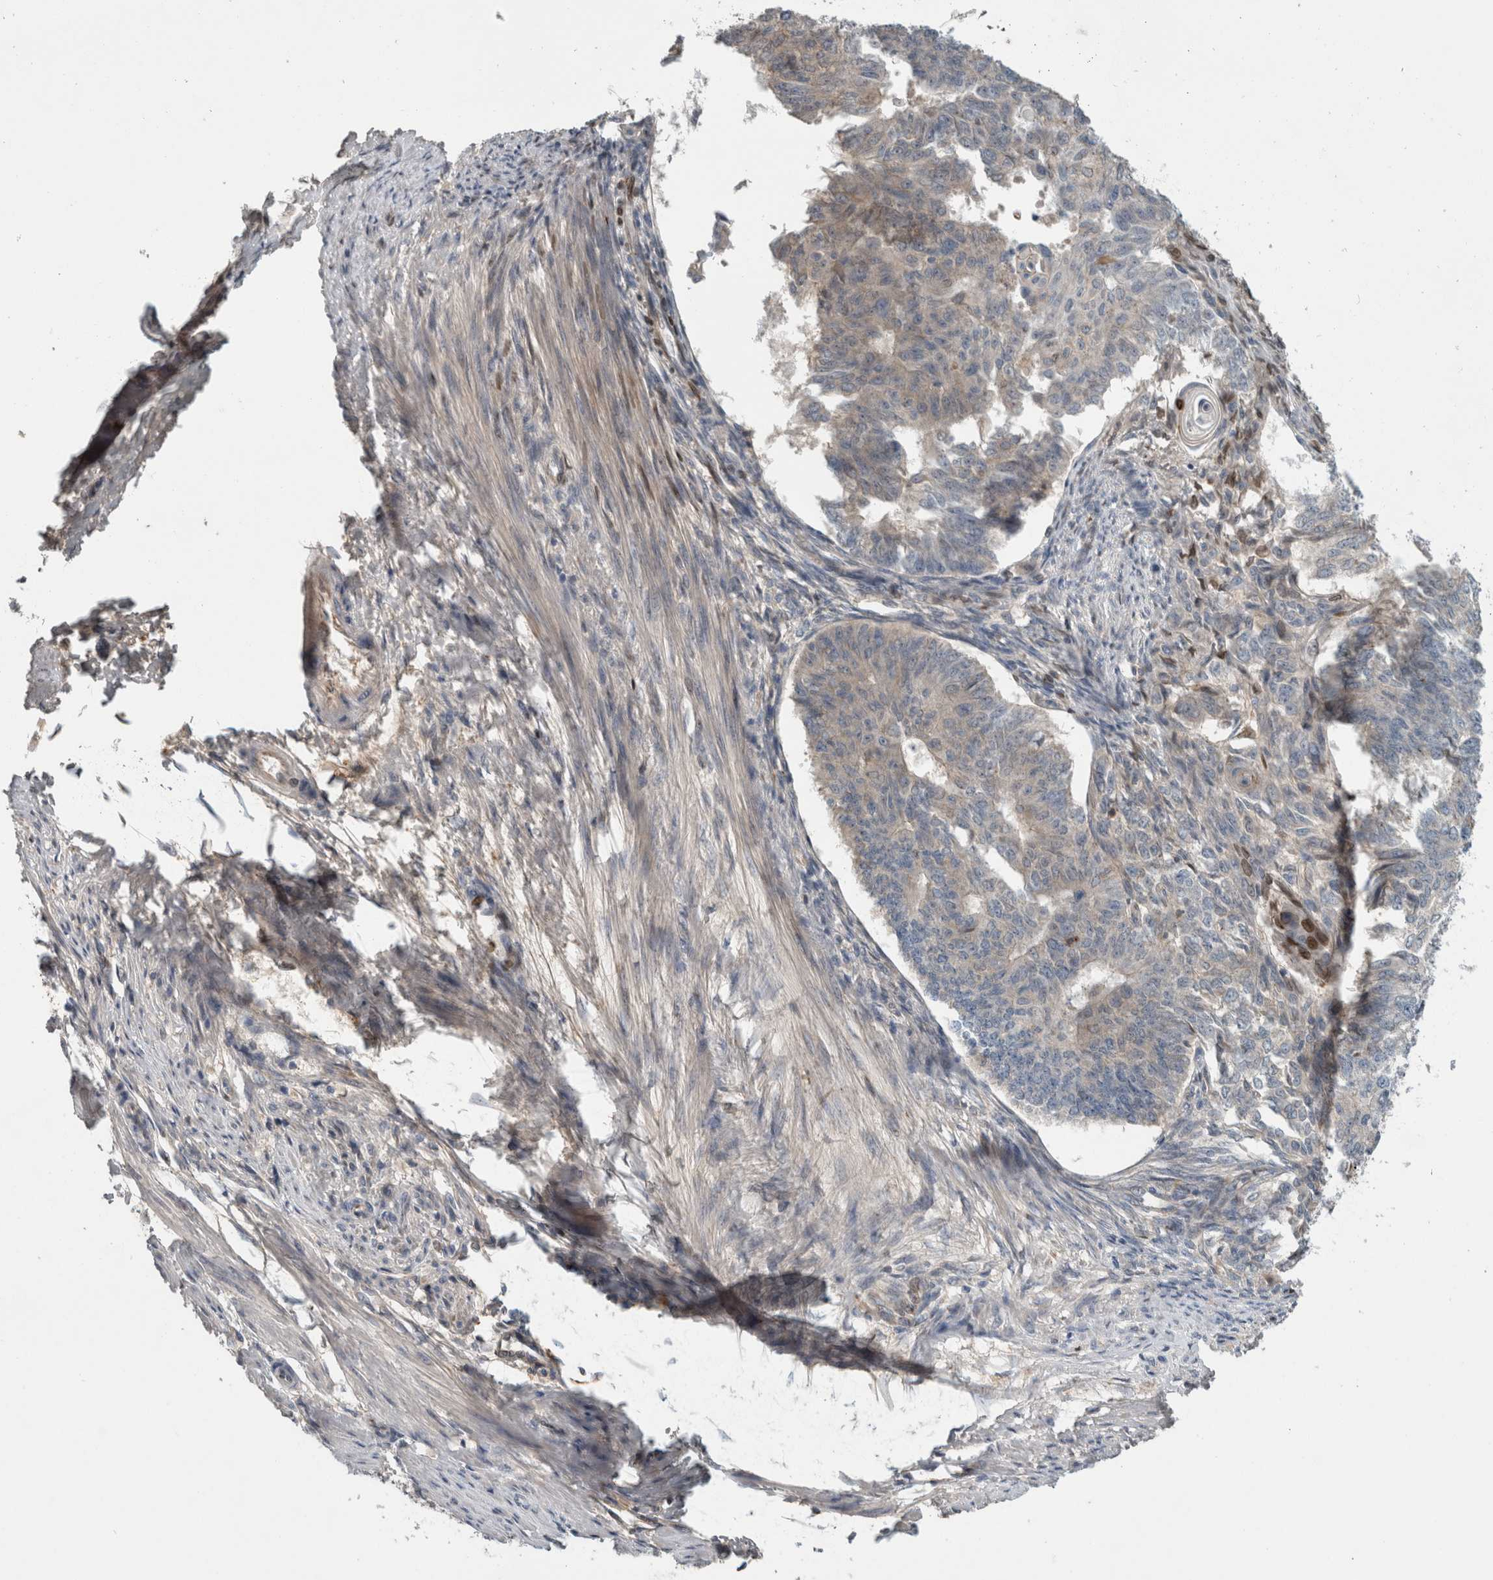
{"staining": {"intensity": "negative", "quantity": "none", "location": "none"}, "tissue": "endometrial cancer", "cell_type": "Tumor cells", "image_type": "cancer", "snomed": [{"axis": "morphology", "description": "Adenocarcinoma, NOS"}, {"axis": "topography", "description": "Endometrium"}], "caption": "This is an IHC micrograph of adenocarcinoma (endometrial). There is no staining in tumor cells.", "gene": "TARBP1", "patient": {"sex": "female", "age": 32}}